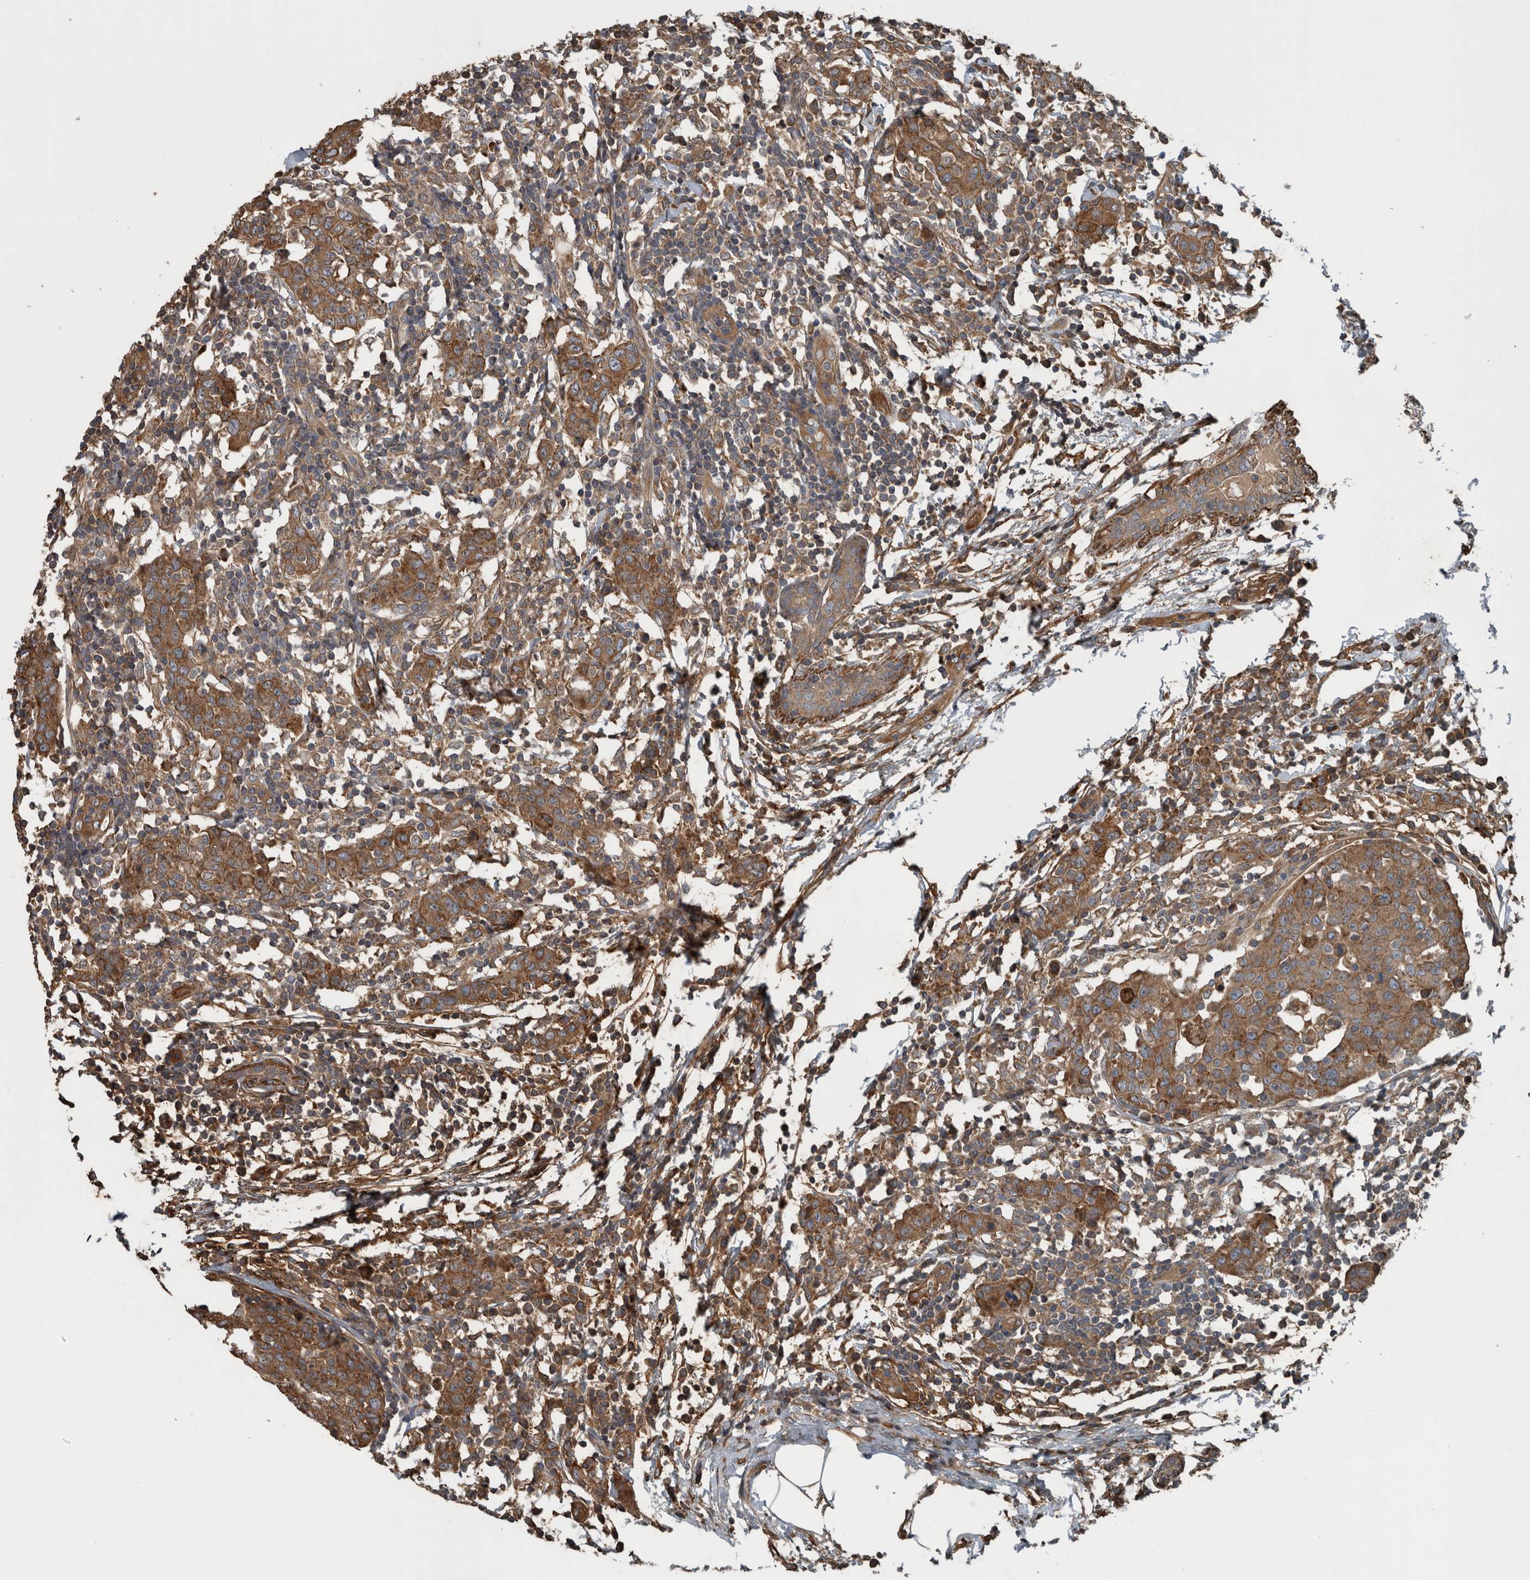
{"staining": {"intensity": "moderate", "quantity": ">75%", "location": "cytoplasmic/membranous"}, "tissue": "breast cancer", "cell_type": "Tumor cells", "image_type": "cancer", "snomed": [{"axis": "morphology", "description": "Normal tissue, NOS"}, {"axis": "morphology", "description": "Duct carcinoma"}, {"axis": "topography", "description": "Breast"}], "caption": "The image displays immunohistochemical staining of infiltrating ductal carcinoma (breast). There is moderate cytoplasmic/membranous expression is identified in approximately >75% of tumor cells.", "gene": "EXOC8", "patient": {"sex": "female", "age": 37}}